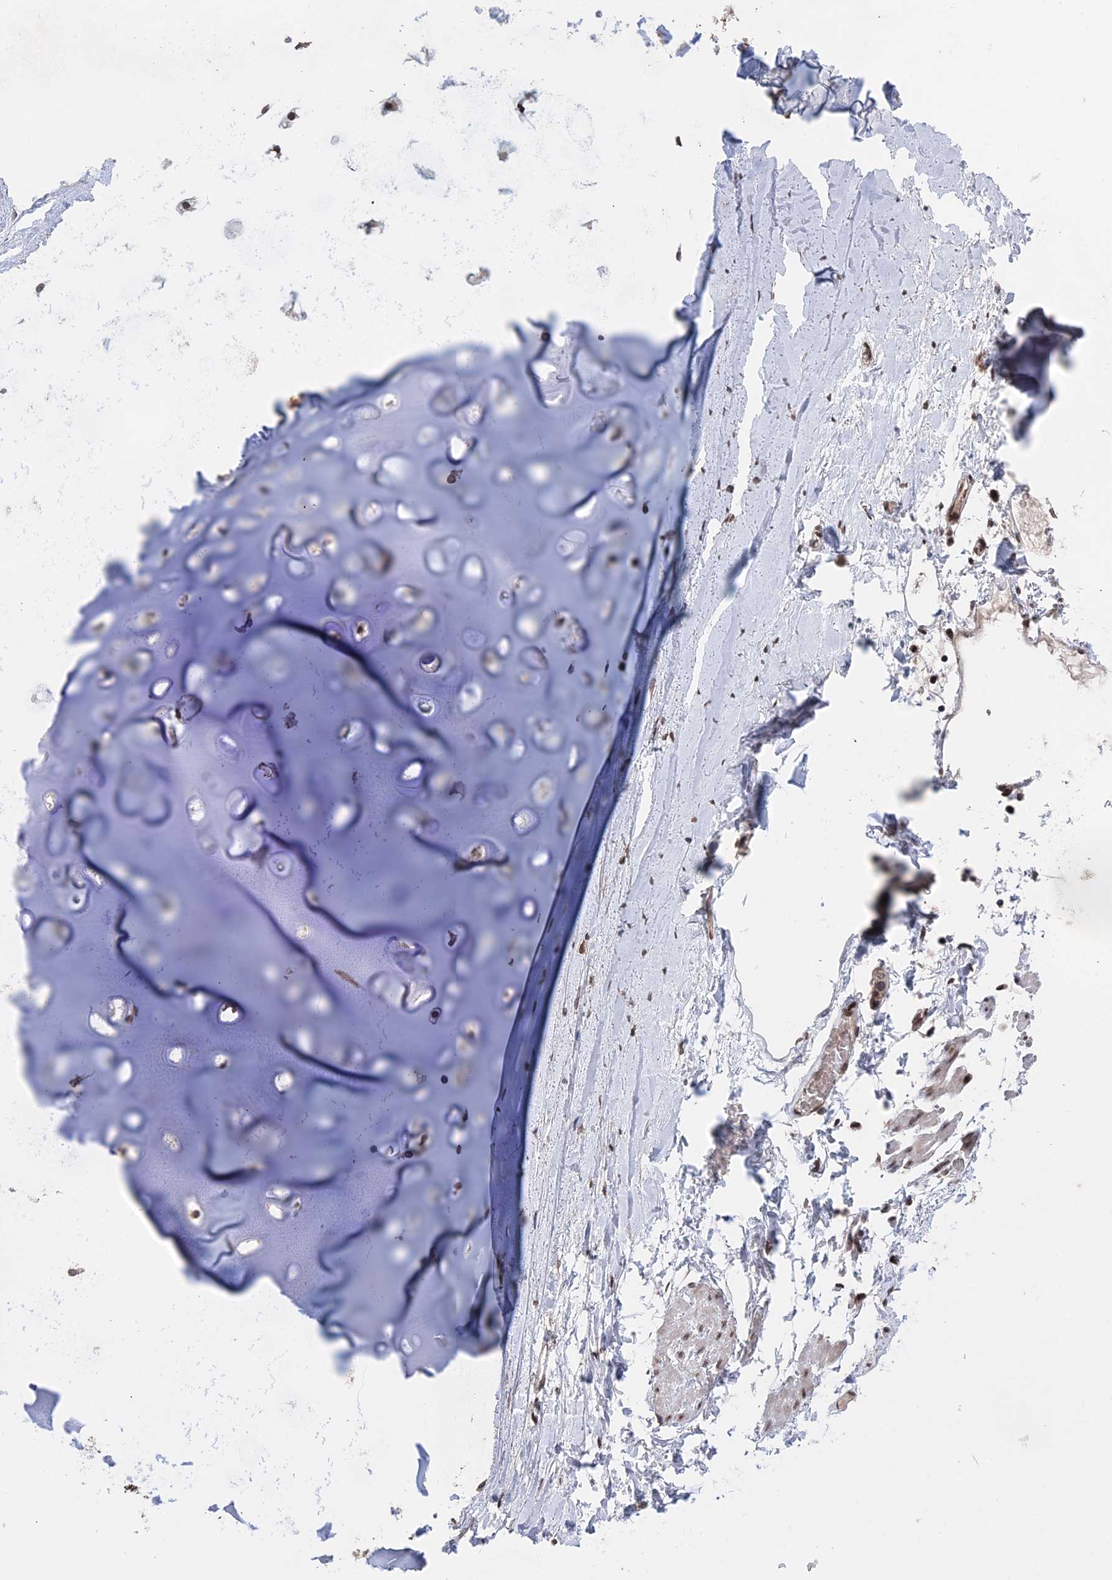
{"staining": {"intensity": "moderate", "quantity": "<25%", "location": "cytoplasmic/membranous"}, "tissue": "adipose tissue", "cell_type": "Adipocytes", "image_type": "normal", "snomed": [{"axis": "morphology", "description": "Normal tissue, NOS"}, {"axis": "topography", "description": "Lymph node"}, {"axis": "topography", "description": "Bronchus"}], "caption": "Moderate cytoplasmic/membranous positivity for a protein is identified in approximately <25% of adipocytes of unremarkable adipose tissue using immunohistochemistry (IHC).", "gene": "NR2C2AP", "patient": {"sex": "male", "age": 63}}